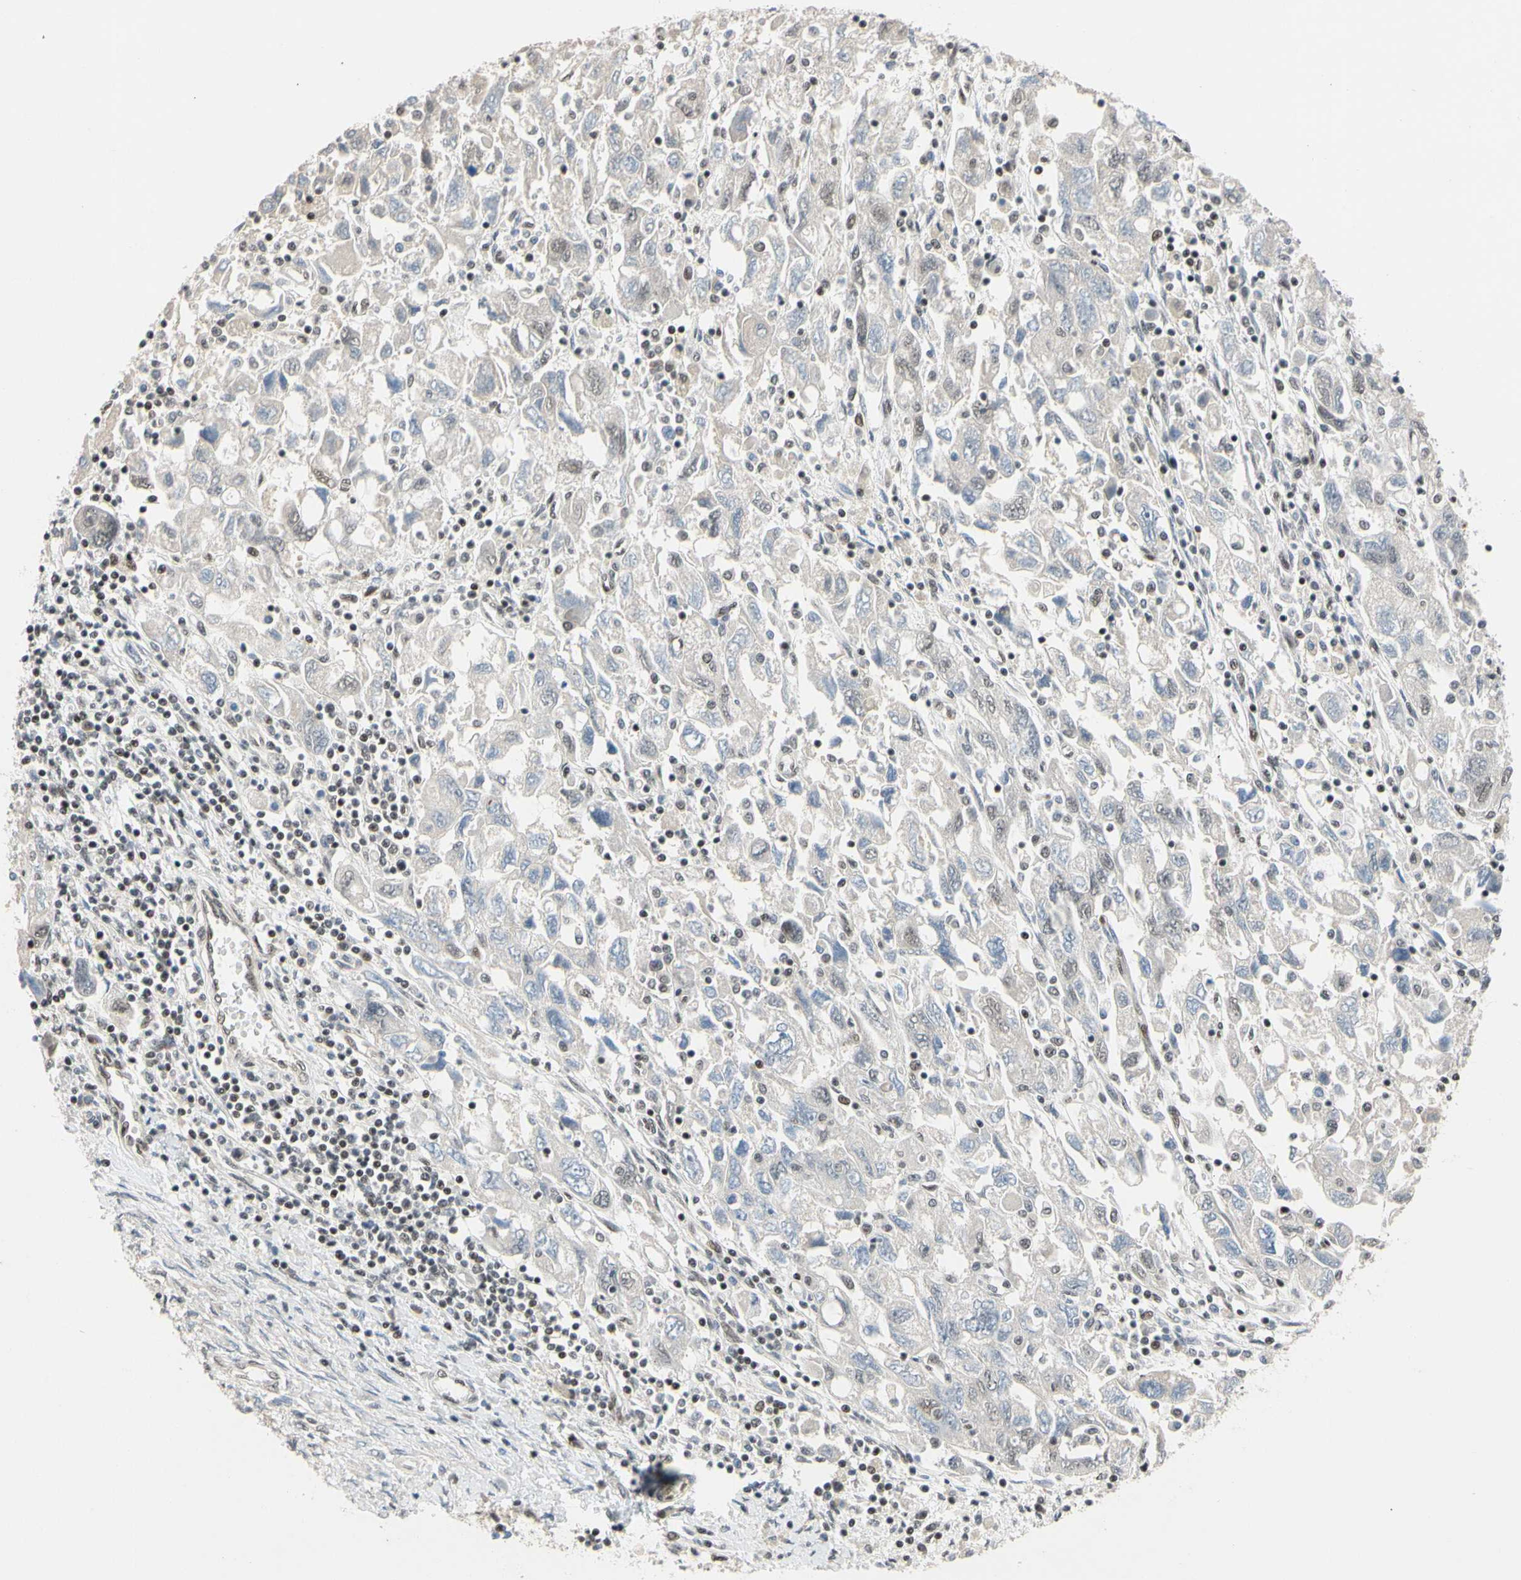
{"staining": {"intensity": "weak", "quantity": "<25%", "location": "nuclear"}, "tissue": "ovarian cancer", "cell_type": "Tumor cells", "image_type": "cancer", "snomed": [{"axis": "morphology", "description": "Carcinoma, NOS"}, {"axis": "morphology", "description": "Cystadenocarcinoma, serous, NOS"}, {"axis": "topography", "description": "Ovary"}], "caption": "The image displays no staining of tumor cells in ovarian serous cystadenocarcinoma.", "gene": "TAF4", "patient": {"sex": "female", "age": 69}}